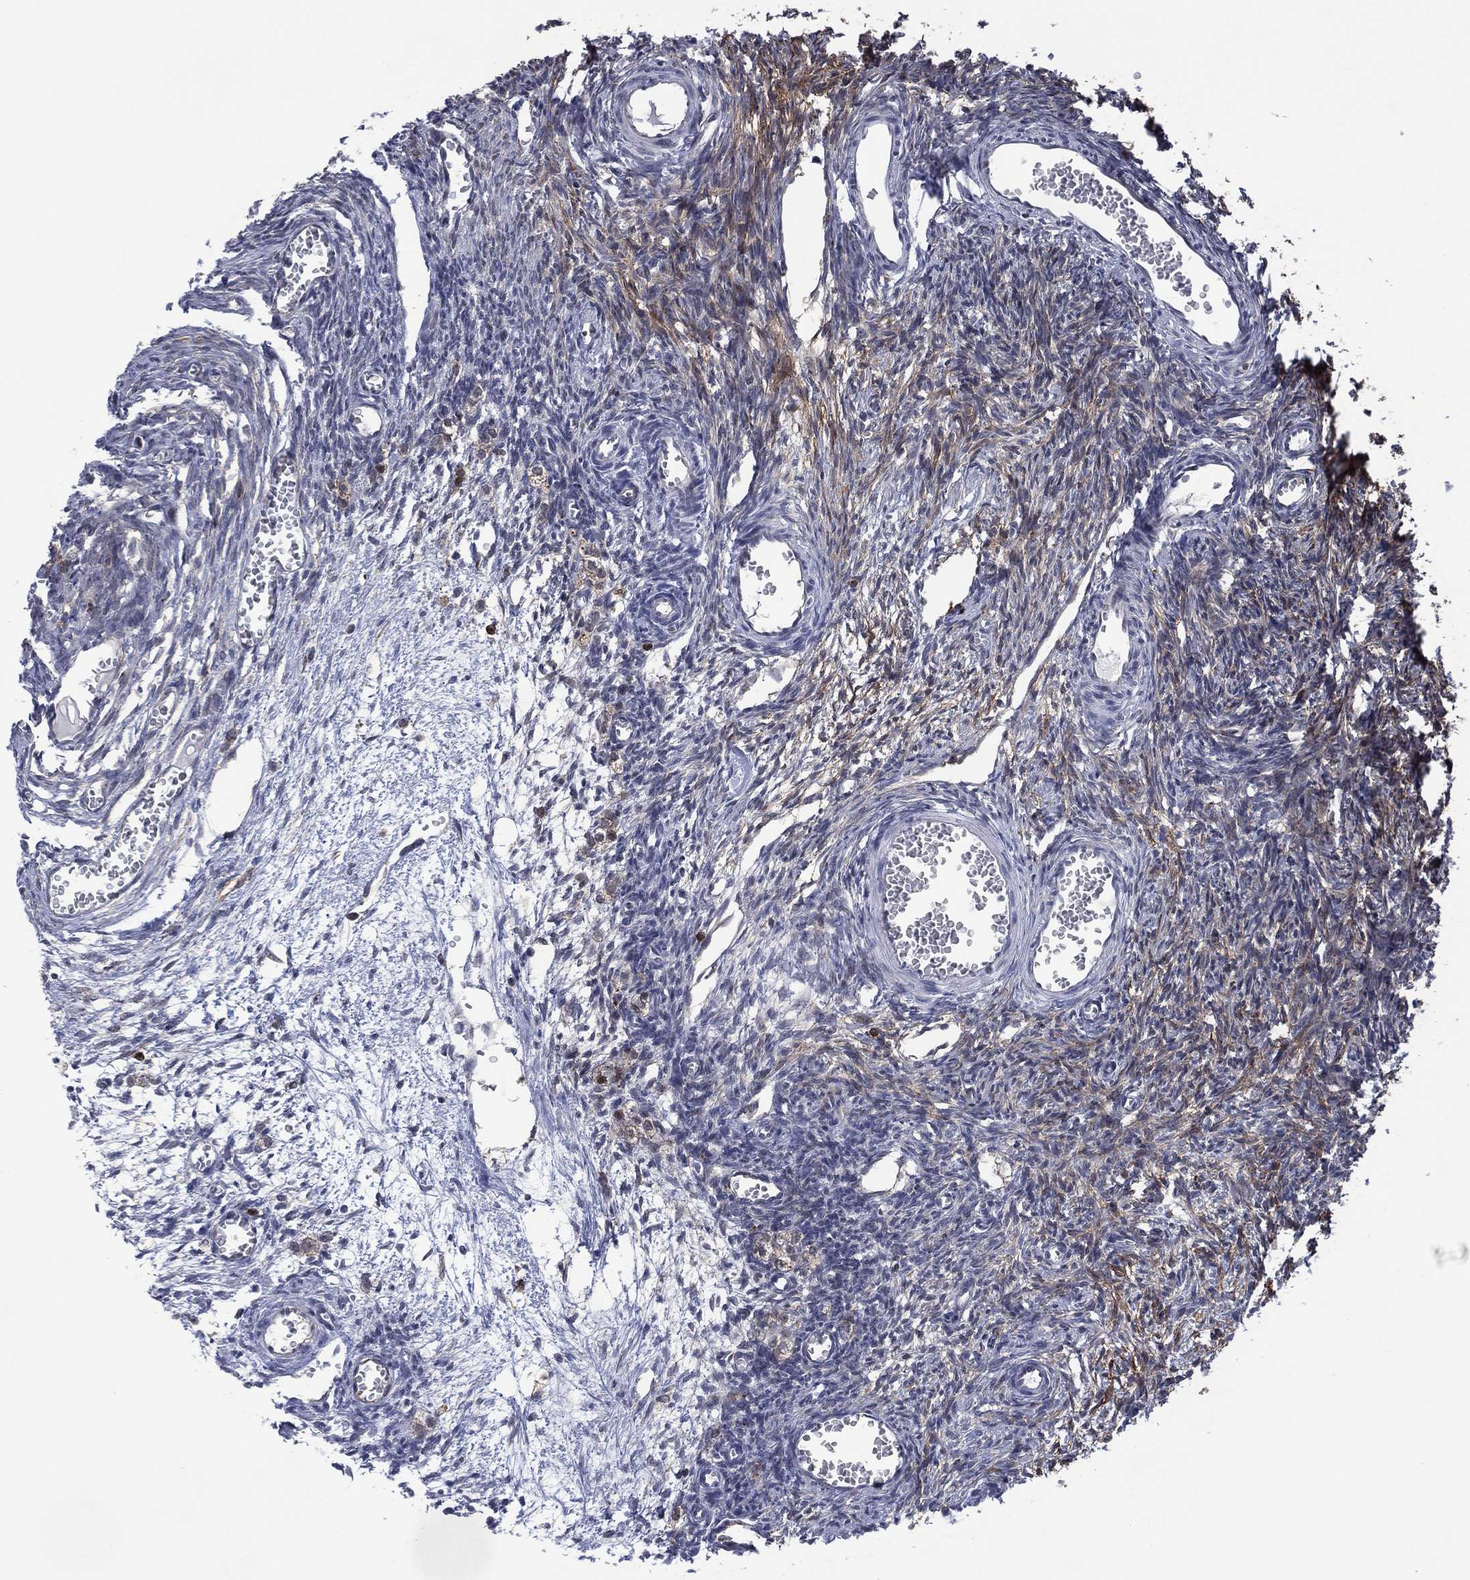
{"staining": {"intensity": "moderate", "quantity": "<25%", "location": "cytoplasmic/membranous"}, "tissue": "ovary", "cell_type": "Ovarian stroma cells", "image_type": "normal", "snomed": [{"axis": "morphology", "description": "Normal tissue, NOS"}, {"axis": "topography", "description": "Ovary"}], "caption": "An IHC histopathology image of normal tissue is shown. Protein staining in brown labels moderate cytoplasmic/membranous positivity in ovary within ovarian stroma cells.", "gene": "DPP4", "patient": {"sex": "female", "age": 27}}